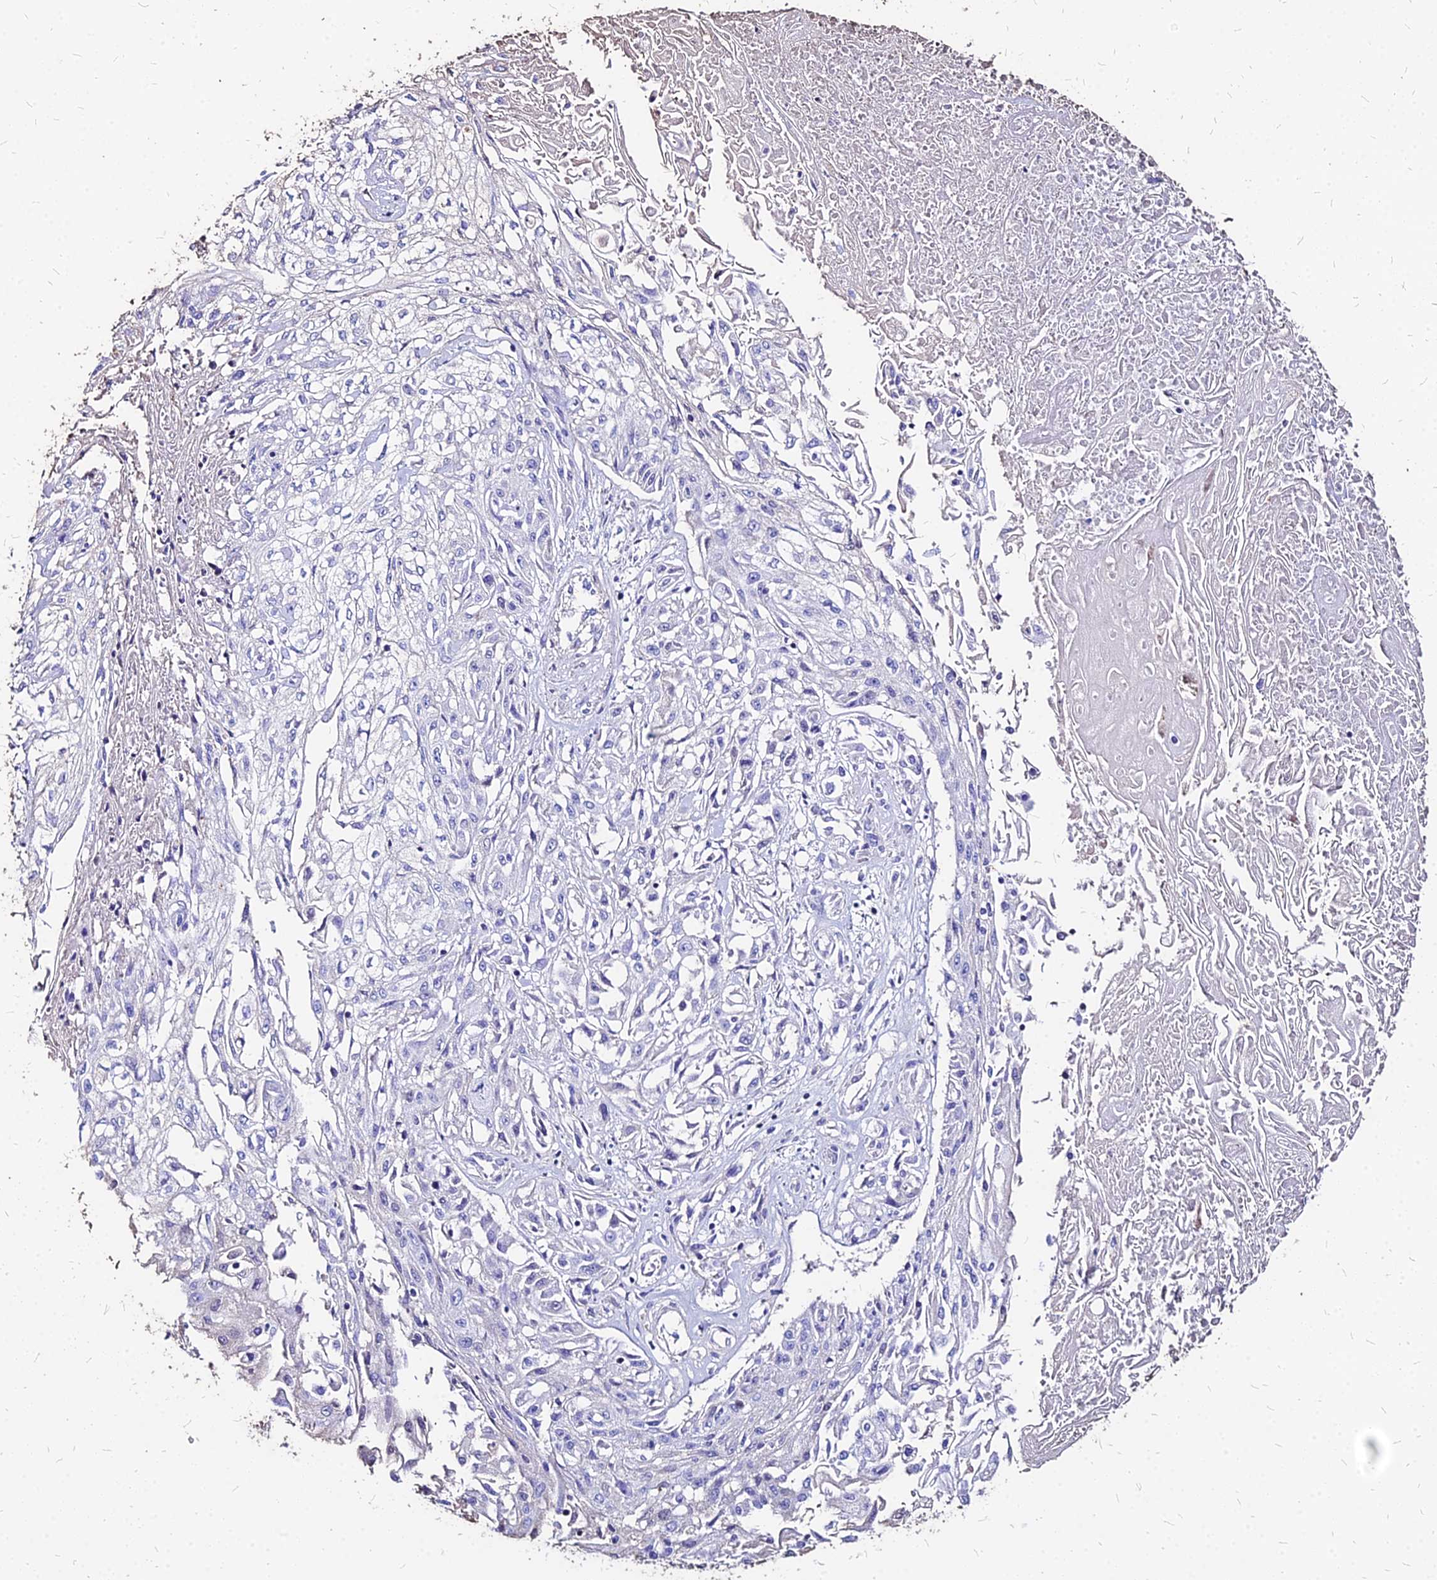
{"staining": {"intensity": "negative", "quantity": "none", "location": "none"}, "tissue": "skin cancer", "cell_type": "Tumor cells", "image_type": "cancer", "snomed": [{"axis": "morphology", "description": "Squamous cell carcinoma, NOS"}, {"axis": "morphology", "description": "Squamous cell carcinoma, metastatic, NOS"}, {"axis": "topography", "description": "Skin"}, {"axis": "topography", "description": "Lymph node"}], "caption": "This micrograph is of skin cancer stained with immunohistochemistry to label a protein in brown with the nuclei are counter-stained blue. There is no expression in tumor cells.", "gene": "NME5", "patient": {"sex": "male", "age": 75}}